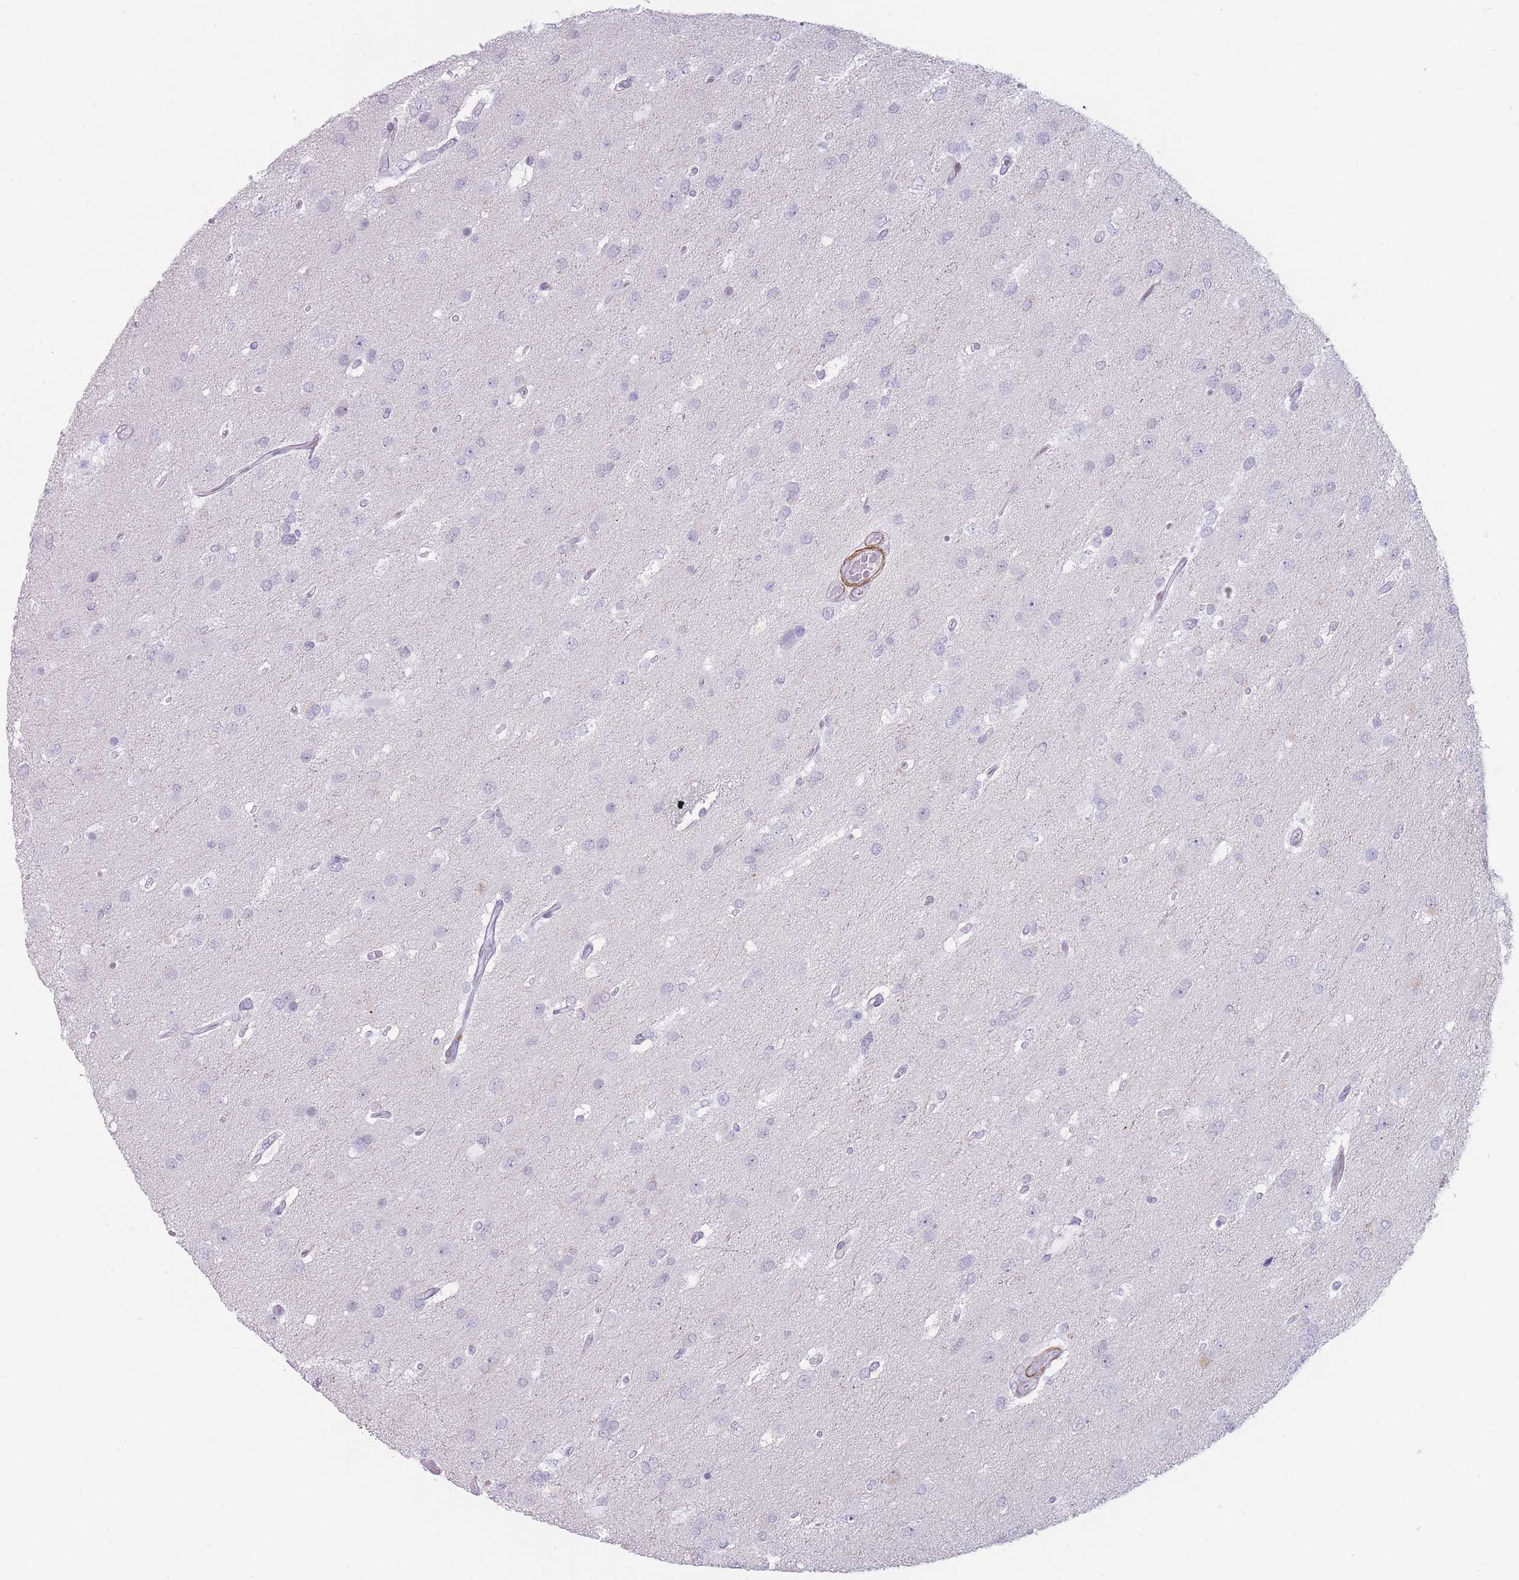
{"staining": {"intensity": "negative", "quantity": "none", "location": "none"}, "tissue": "glioma", "cell_type": "Tumor cells", "image_type": "cancer", "snomed": [{"axis": "morphology", "description": "Glioma, malignant, High grade"}, {"axis": "topography", "description": "Brain"}], "caption": "IHC of malignant glioma (high-grade) reveals no staining in tumor cells. The staining was performed using DAB (3,3'-diaminobenzidine) to visualize the protein expression in brown, while the nuclei were stained in blue with hematoxylin (Magnification: 20x).", "gene": "IFNA6", "patient": {"sex": "male", "age": 53}}